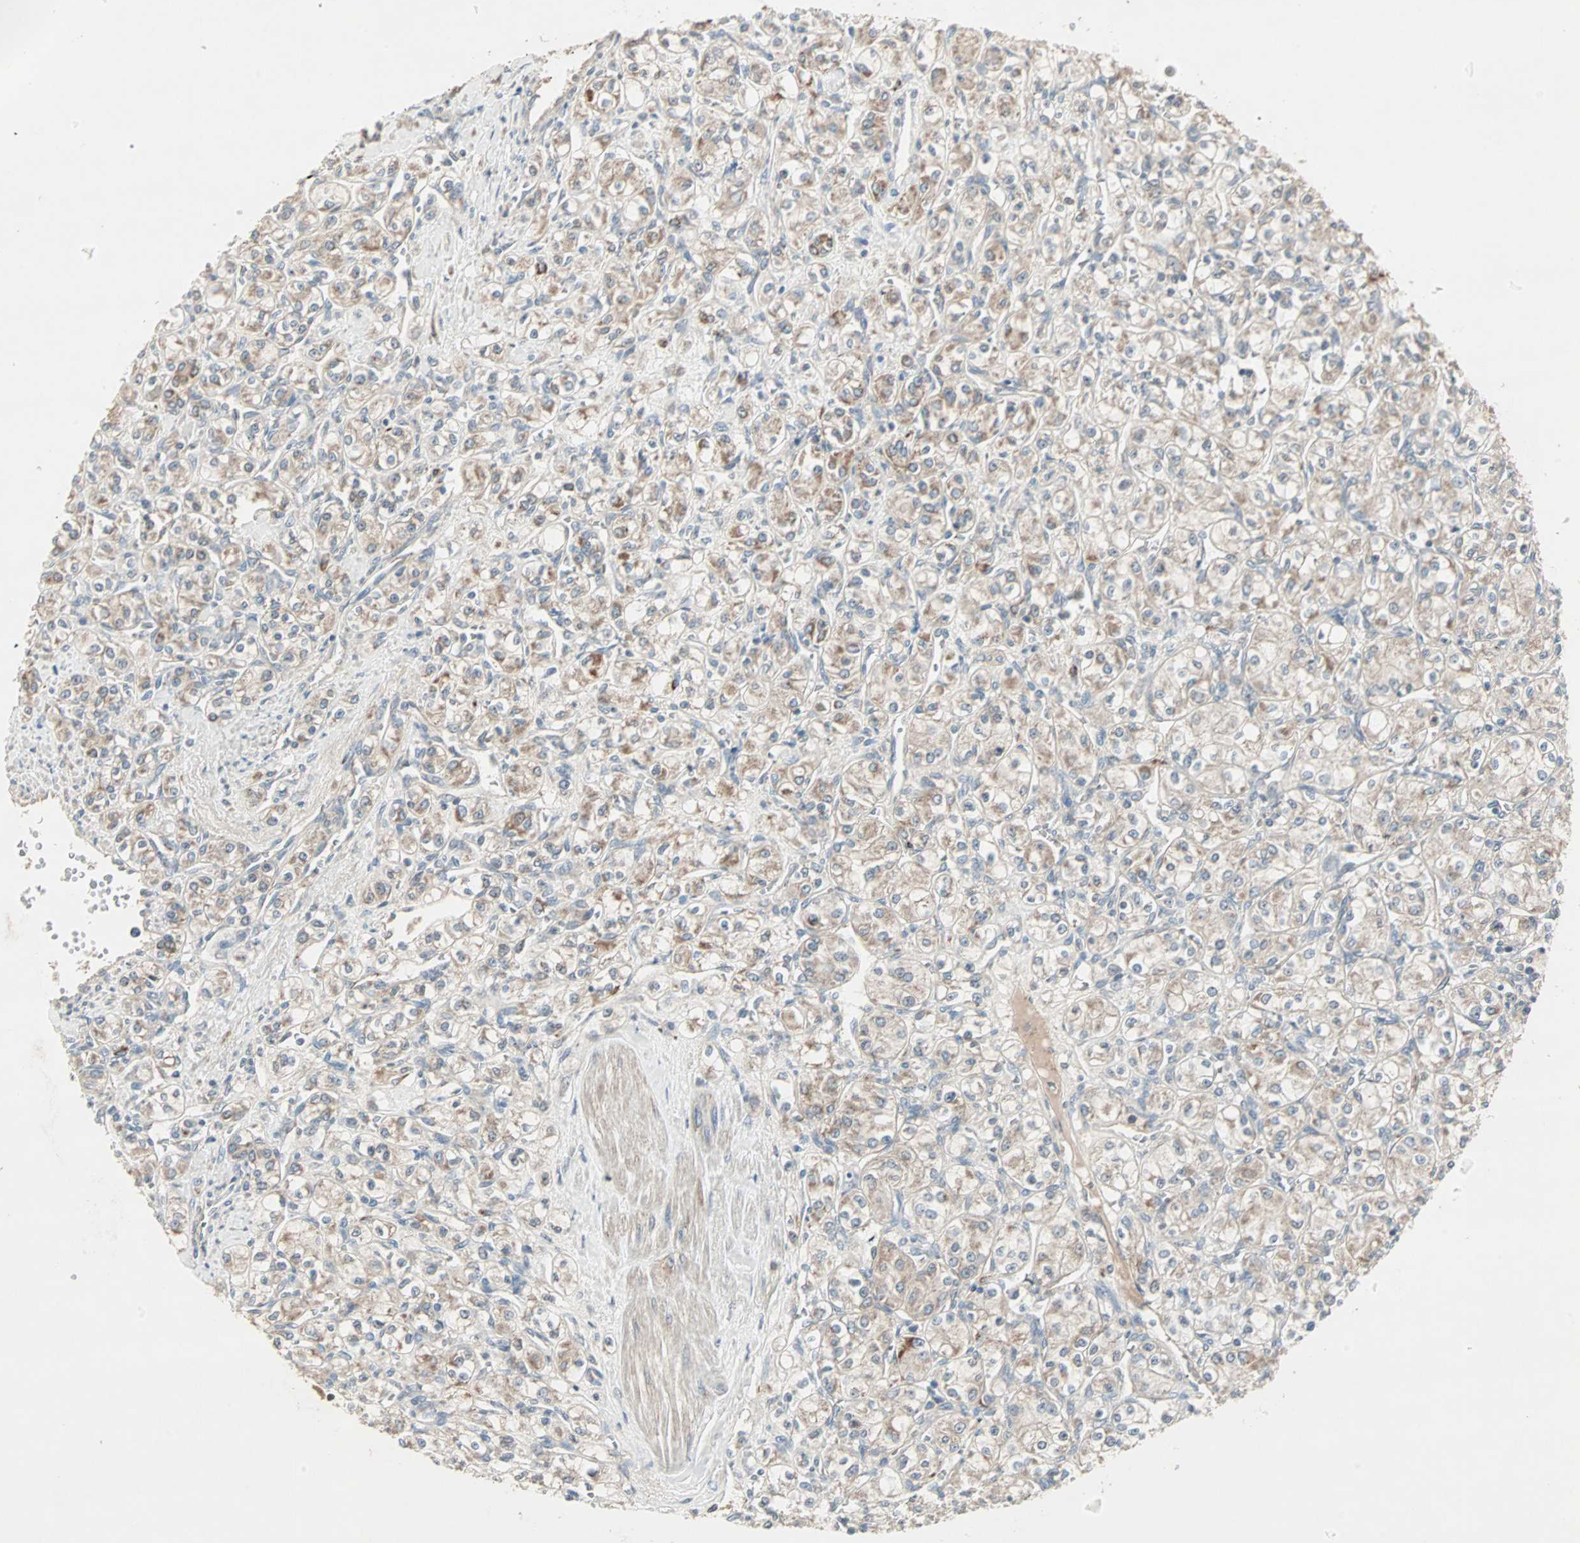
{"staining": {"intensity": "weak", "quantity": "<25%", "location": "cytoplasmic/membranous"}, "tissue": "renal cancer", "cell_type": "Tumor cells", "image_type": "cancer", "snomed": [{"axis": "morphology", "description": "Adenocarcinoma, NOS"}, {"axis": "topography", "description": "Kidney"}], "caption": "Tumor cells are negative for protein expression in human renal cancer (adenocarcinoma). The staining was performed using DAB (3,3'-diaminobenzidine) to visualize the protein expression in brown, while the nuclei were stained in blue with hematoxylin (Magnification: 20x).", "gene": "JMJD7-PLA2G4B", "patient": {"sex": "male", "age": 77}}